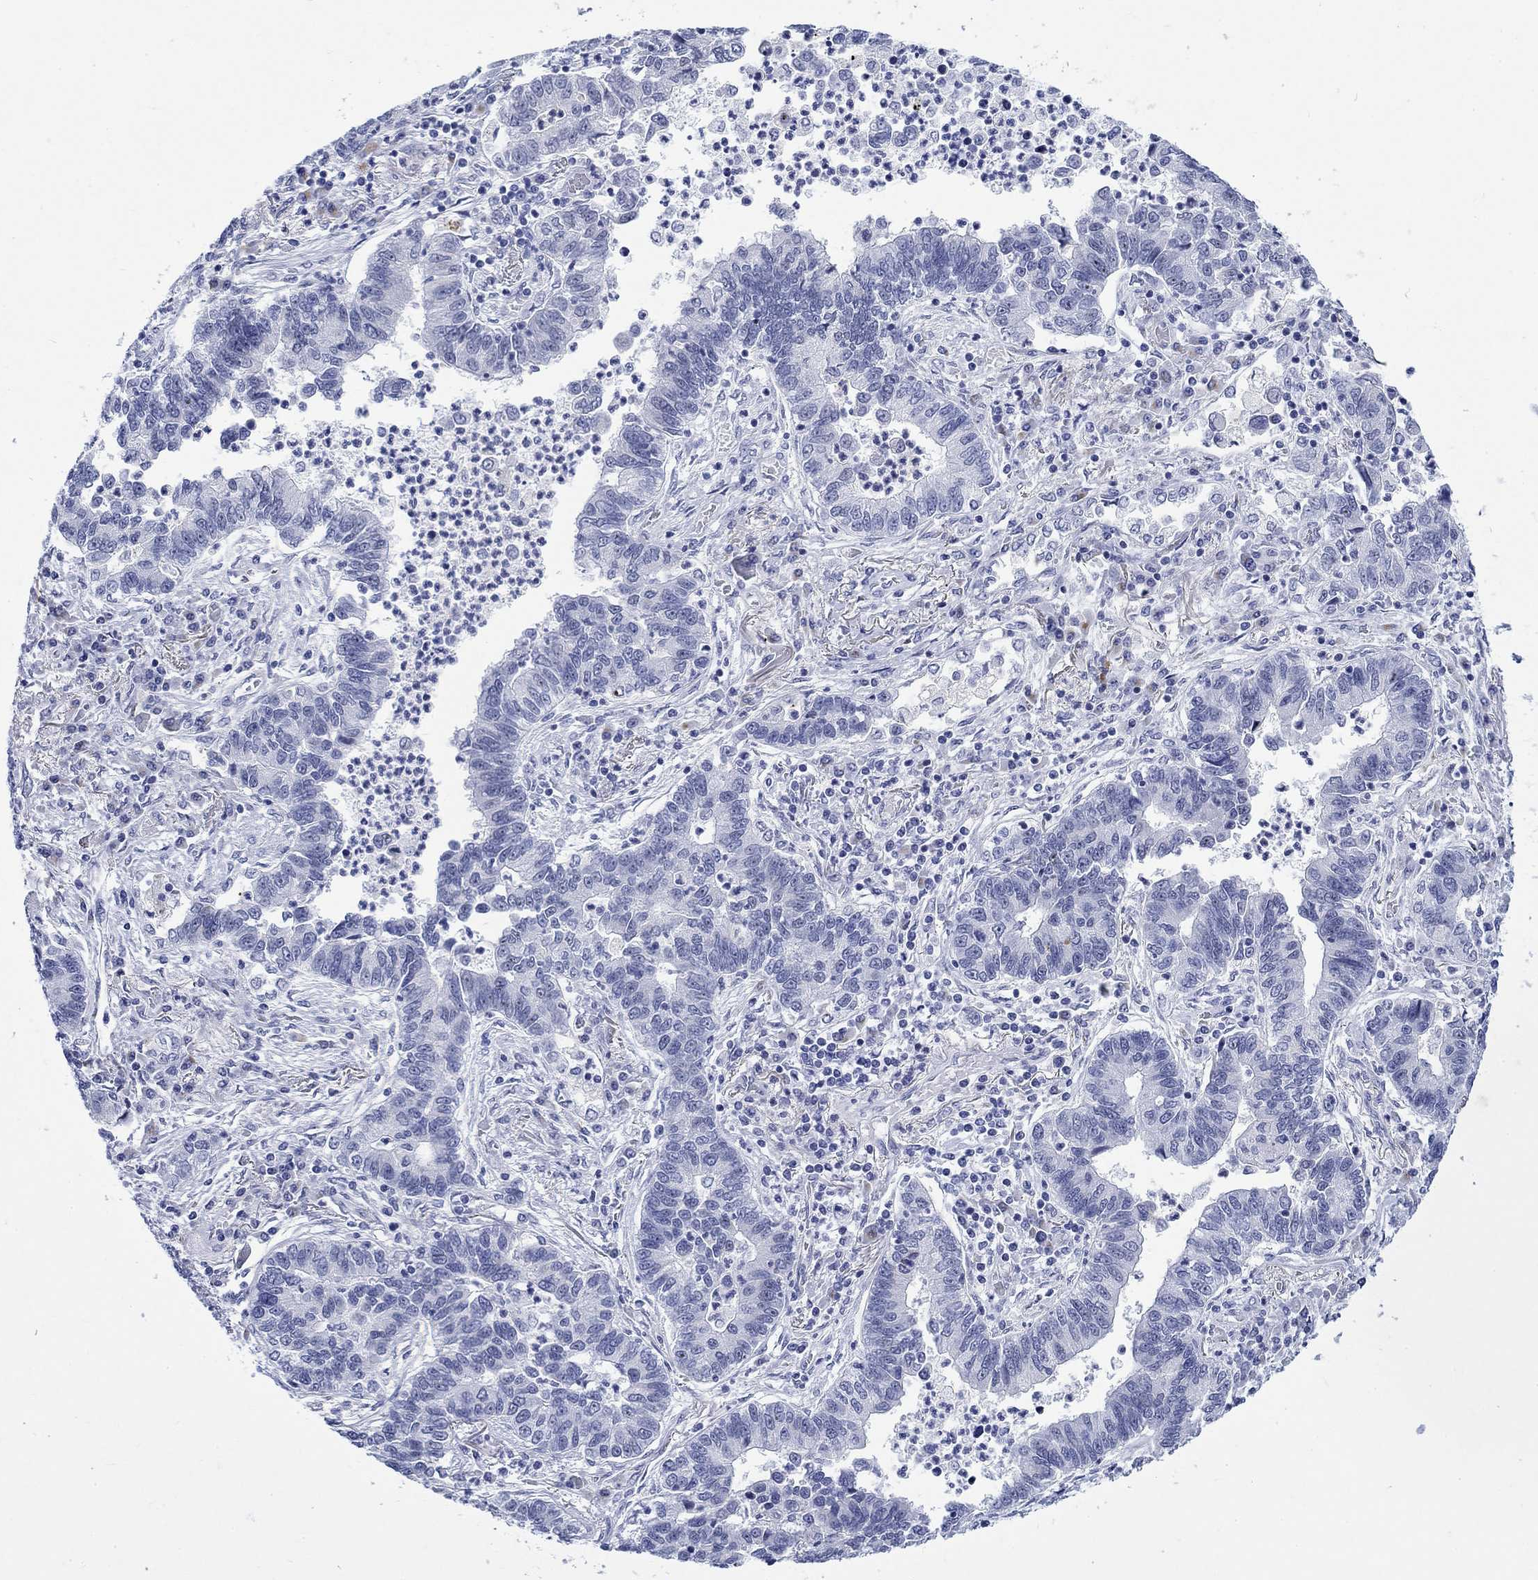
{"staining": {"intensity": "negative", "quantity": "none", "location": "none"}, "tissue": "lung cancer", "cell_type": "Tumor cells", "image_type": "cancer", "snomed": [{"axis": "morphology", "description": "Adenocarcinoma, NOS"}, {"axis": "topography", "description": "Lung"}], "caption": "Human adenocarcinoma (lung) stained for a protein using immunohistochemistry (IHC) demonstrates no positivity in tumor cells.", "gene": "KRT76", "patient": {"sex": "female", "age": 57}}